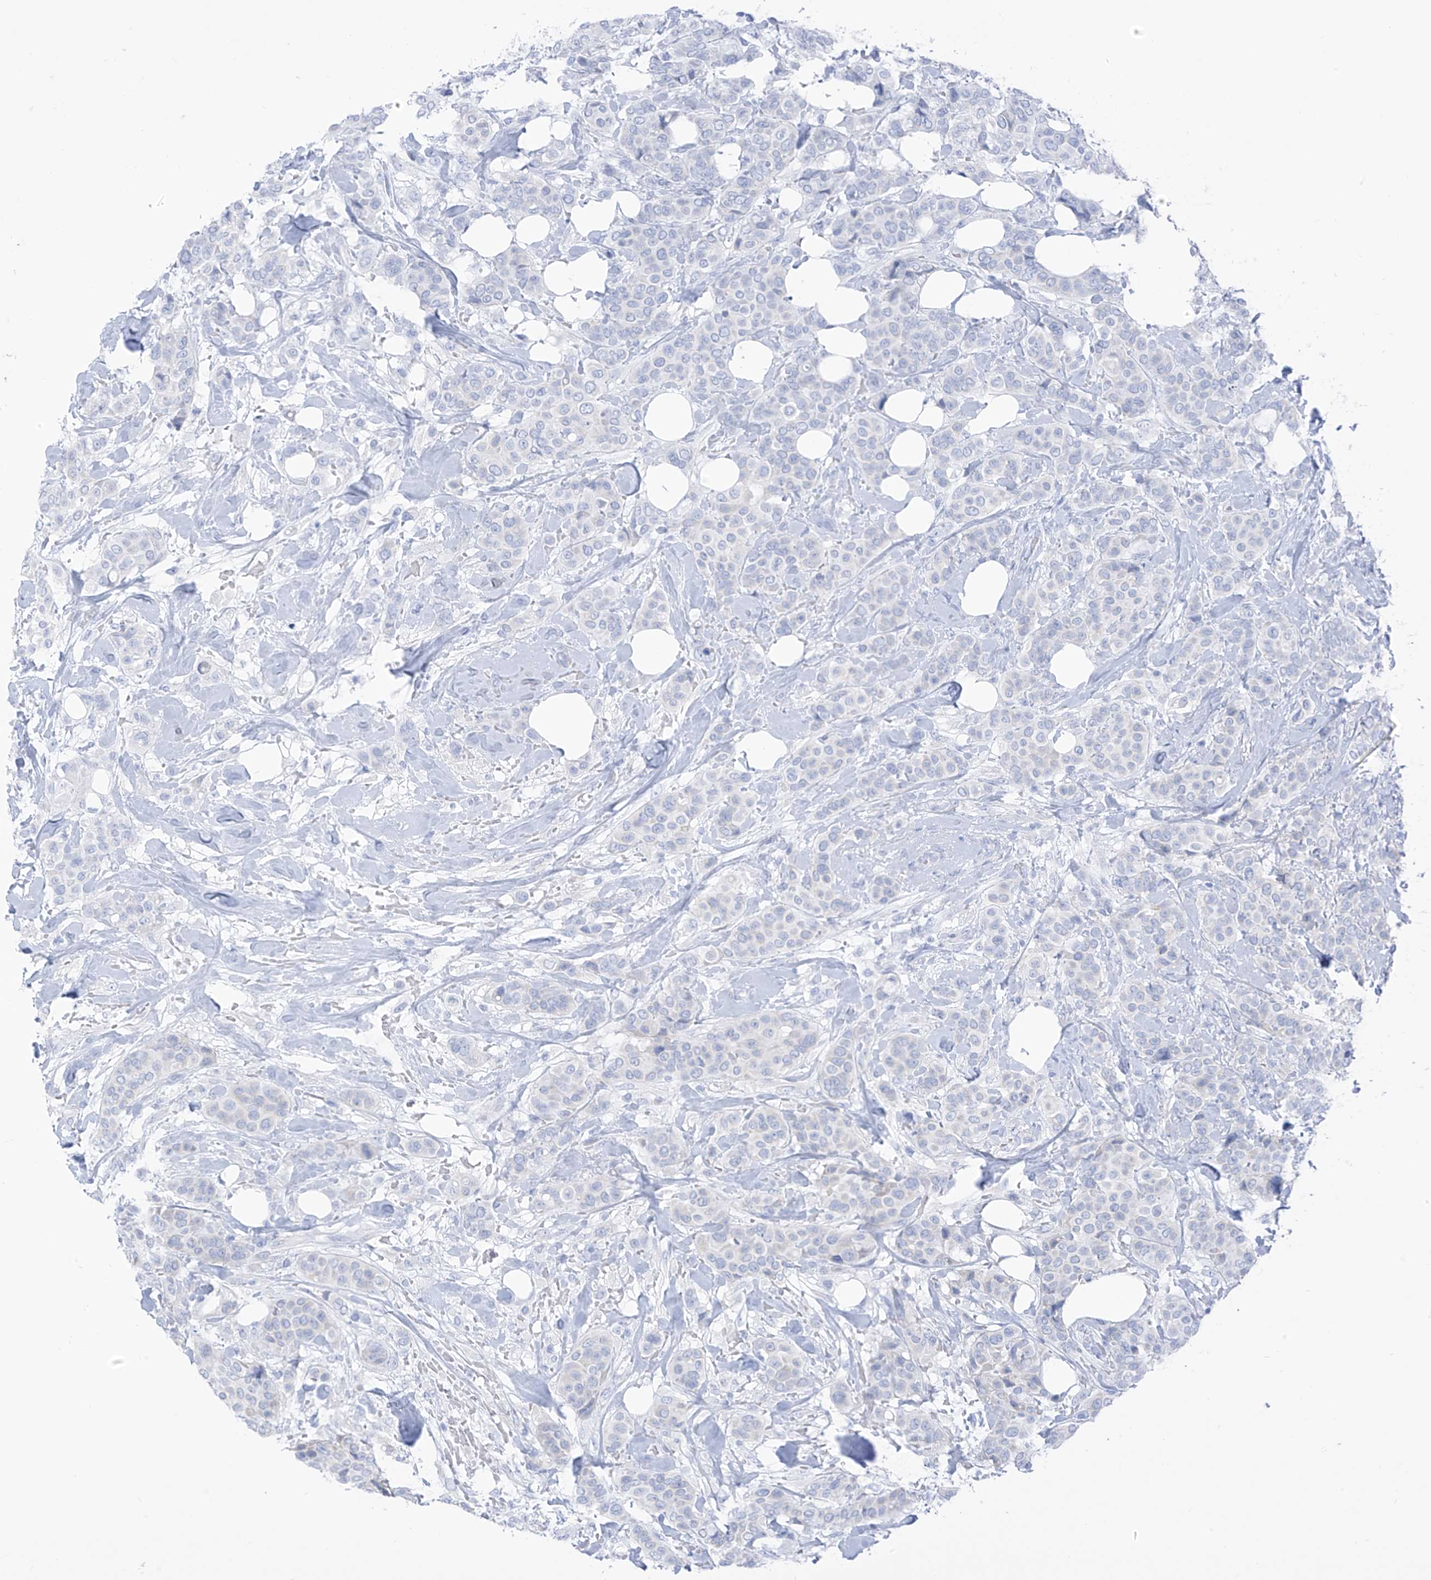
{"staining": {"intensity": "negative", "quantity": "none", "location": "none"}, "tissue": "breast cancer", "cell_type": "Tumor cells", "image_type": "cancer", "snomed": [{"axis": "morphology", "description": "Lobular carcinoma"}, {"axis": "topography", "description": "Breast"}], "caption": "Immunohistochemical staining of lobular carcinoma (breast) reveals no significant staining in tumor cells.", "gene": "RCN2", "patient": {"sex": "female", "age": 51}}